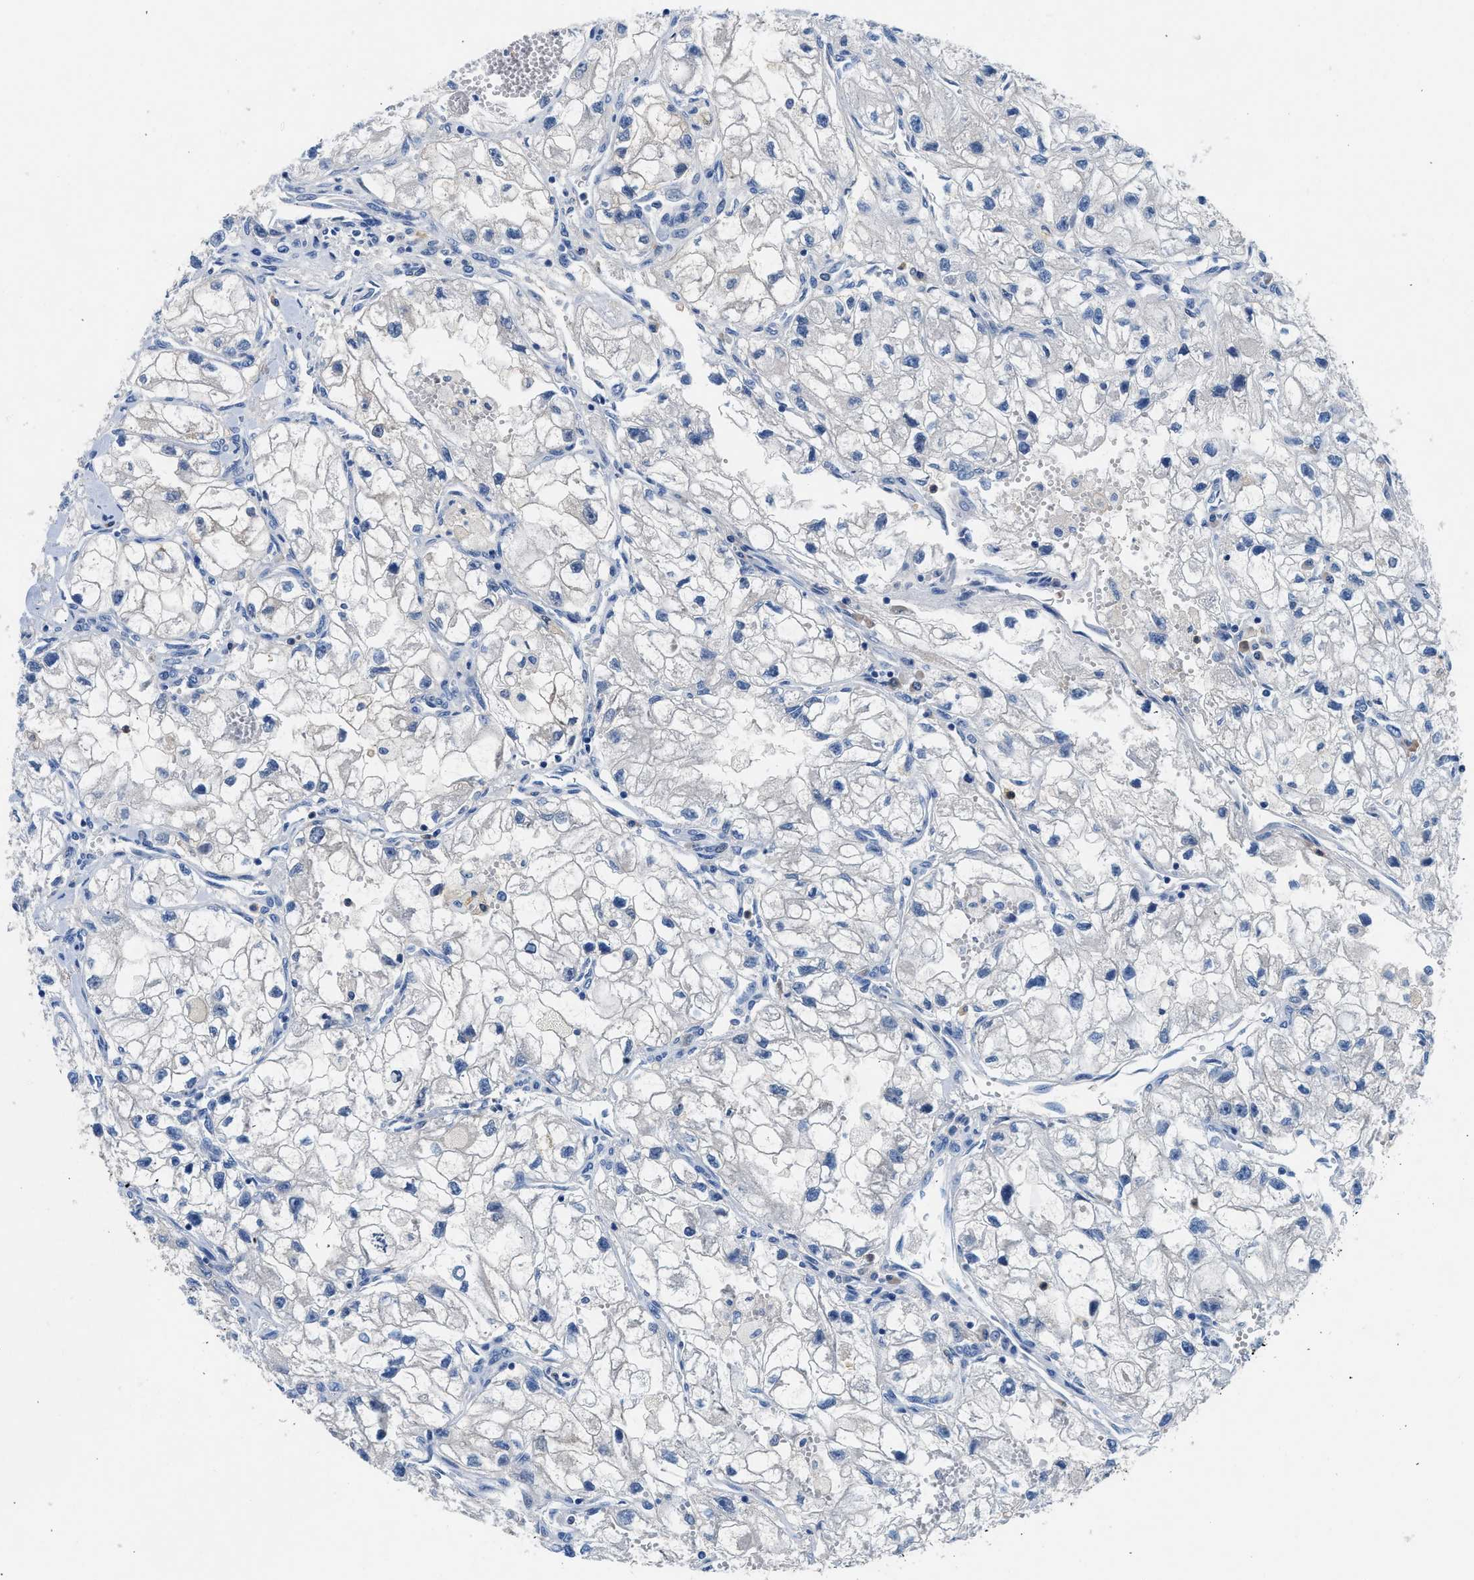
{"staining": {"intensity": "negative", "quantity": "none", "location": "none"}, "tissue": "renal cancer", "cell_type": "Tumor cells", "image_type": "cancer", "snomed": [{"axis": "morphology", "description": "Adenocarcinoma, NOS"}, {"axis": "topography", "description": "Kidney"}], "caption": "Human renal cancer (adenocarcinoma) stained for a protein using IHC exhibits no expression in tumor cells.", "gene": "FADS6", "patient": {"sex": "female", "age": 70}}